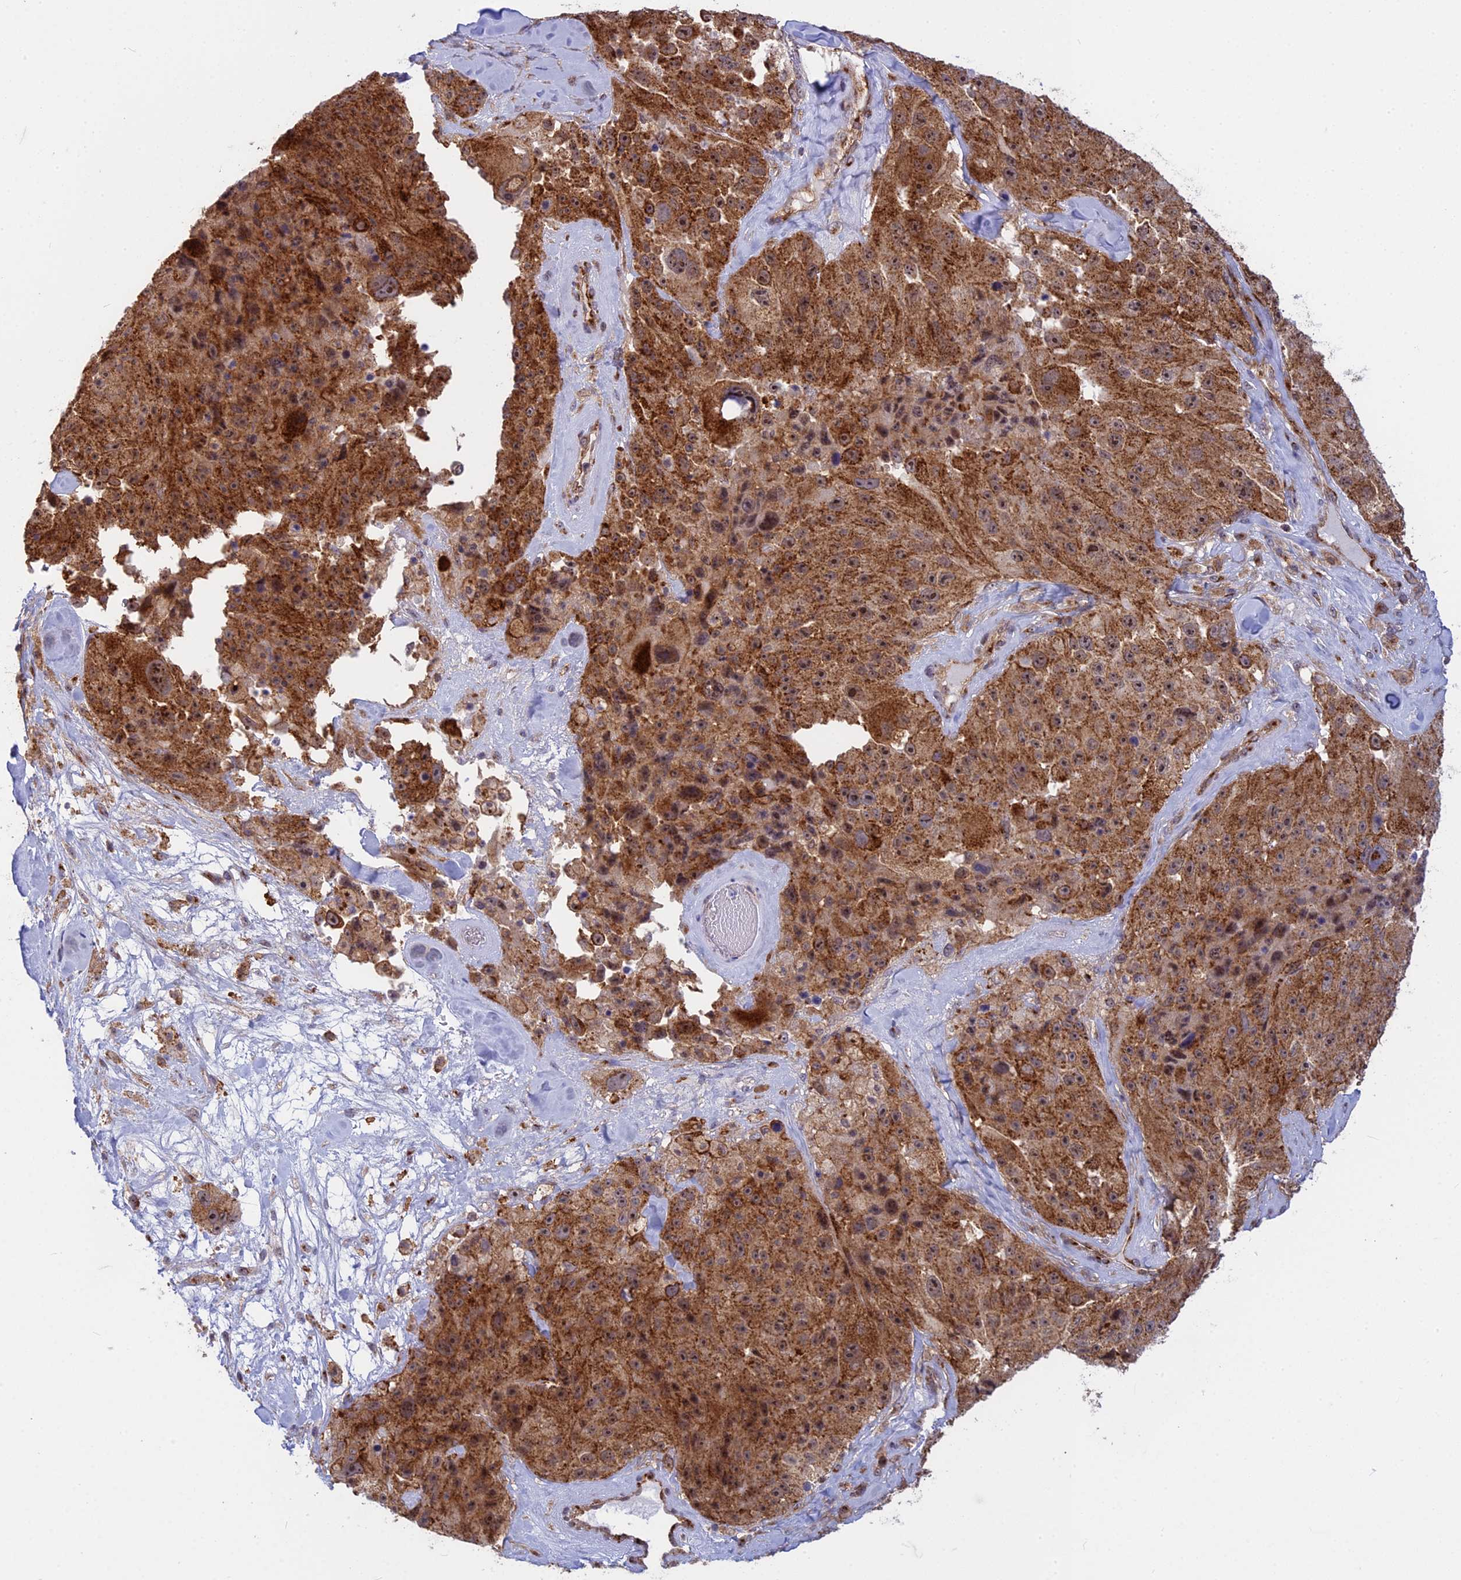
{"staining": {"intensity": "strong", "quantity": ">75%", "location": "cytoplasmic/membranous"}, "tissue": "melanoma", "cell_type": "Tumor cells", "image_type": "cancer", "snomed": [{"axis": "morphology", "description": "Malignant melanoma, Metastatic site"}, {"axis": "topography", "description": "Lymph node"}], "caption": "Protein expression by IHC reveals strong cytoplasmic/membranous positivity in approximately >75% of tumor cells in malignant melanoma (metastatic site).", "gene": "CLINT1", "patient": {"sex": "male", "age": 62}}